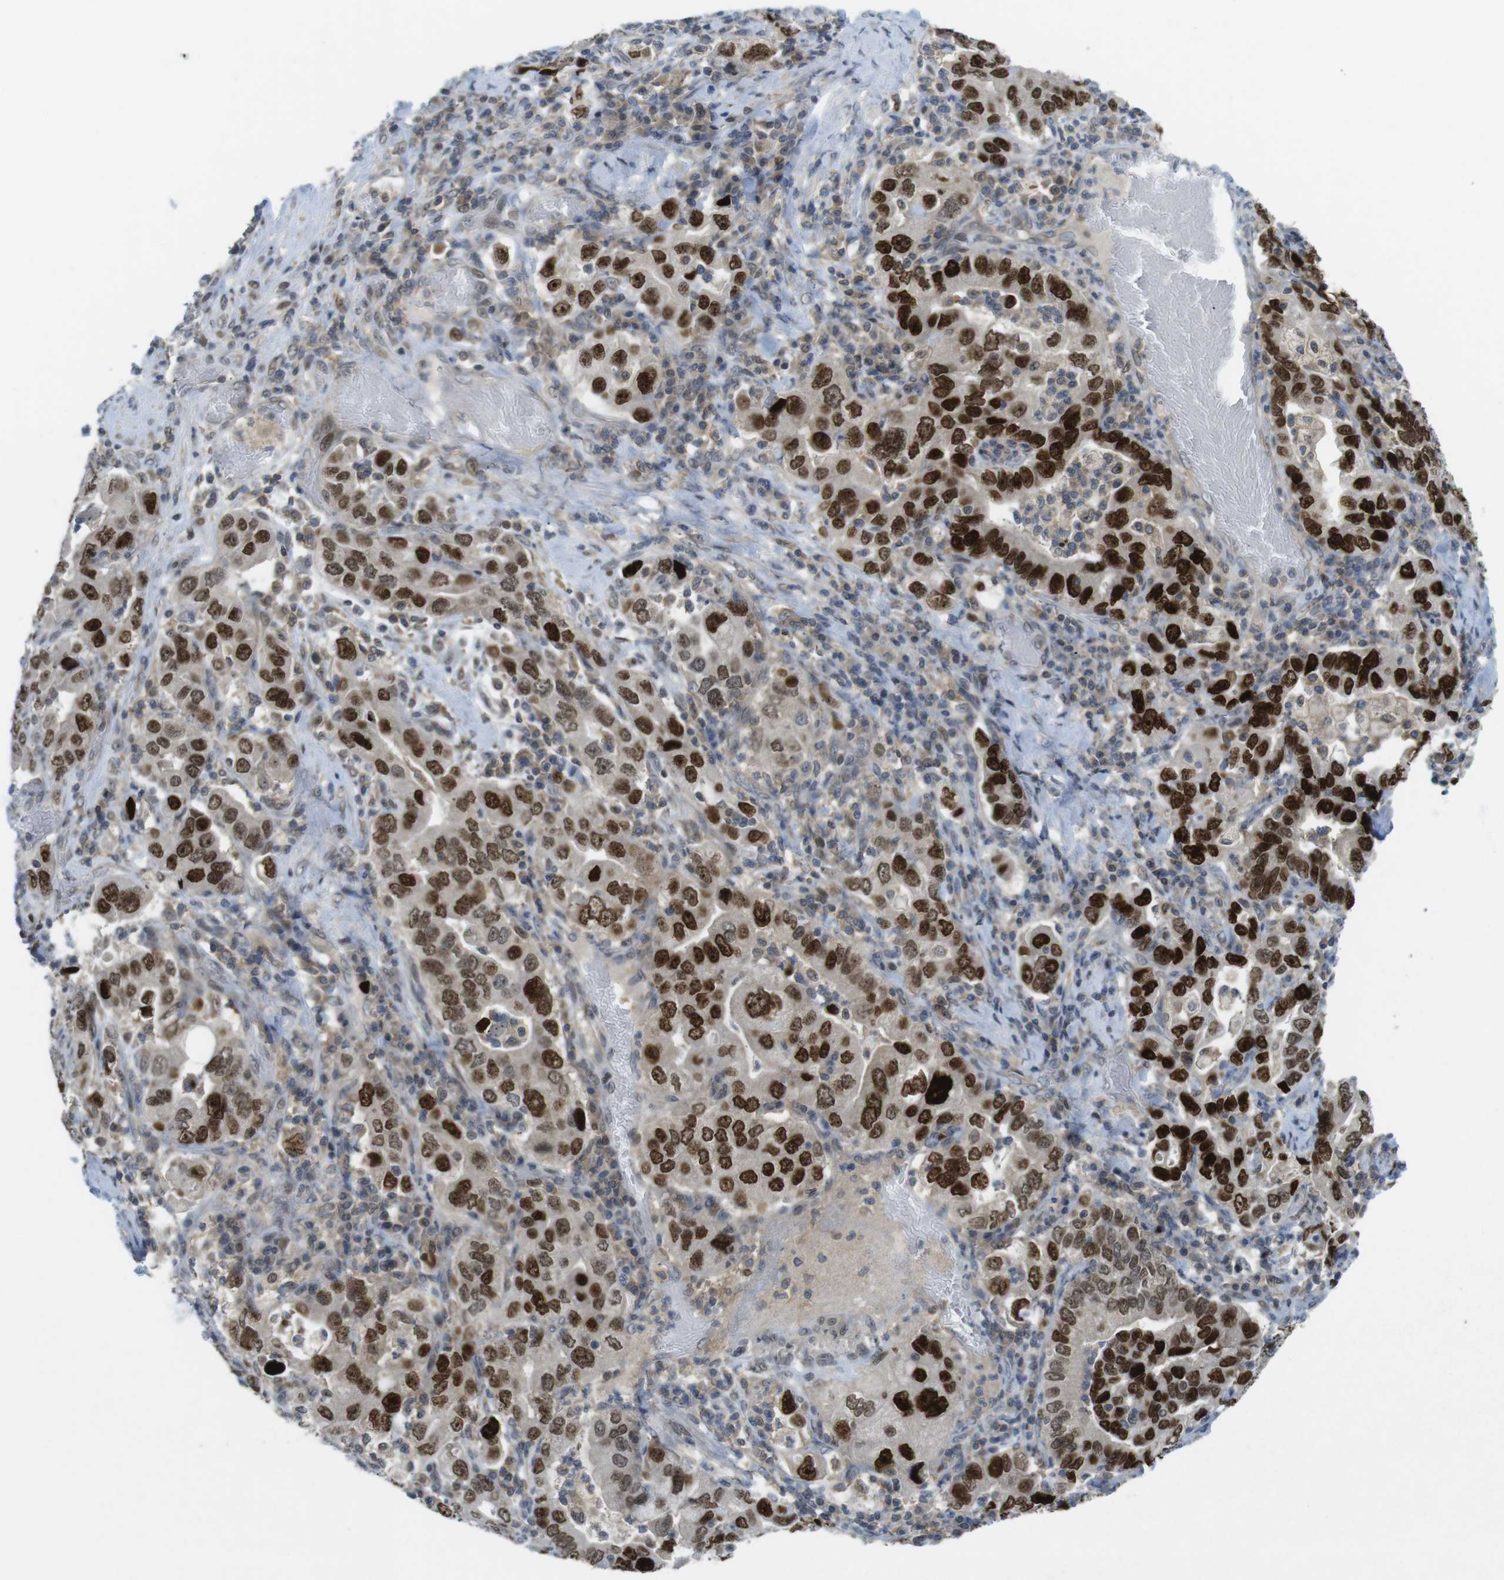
{"staining": {"intensity": "strong", "quantity": ">75%", "location": "nuclear"}, "tissue": "stomach cancer", "cell_type": "Tumor cells", "image_type": "cancer", "snomed": [{"axis": "morphology", "description": "Adenocarcinoma, NOS"}, {"axis": "topography", "description": "Stomach, upper"}], "caption": "The image exhibits a brown stain indicating the presence of a protein in the nuclear of tumor cells in stomach adenocarcinoma.", "gene": "RCC1", "patient": {"sex": "male", "age": 62}}